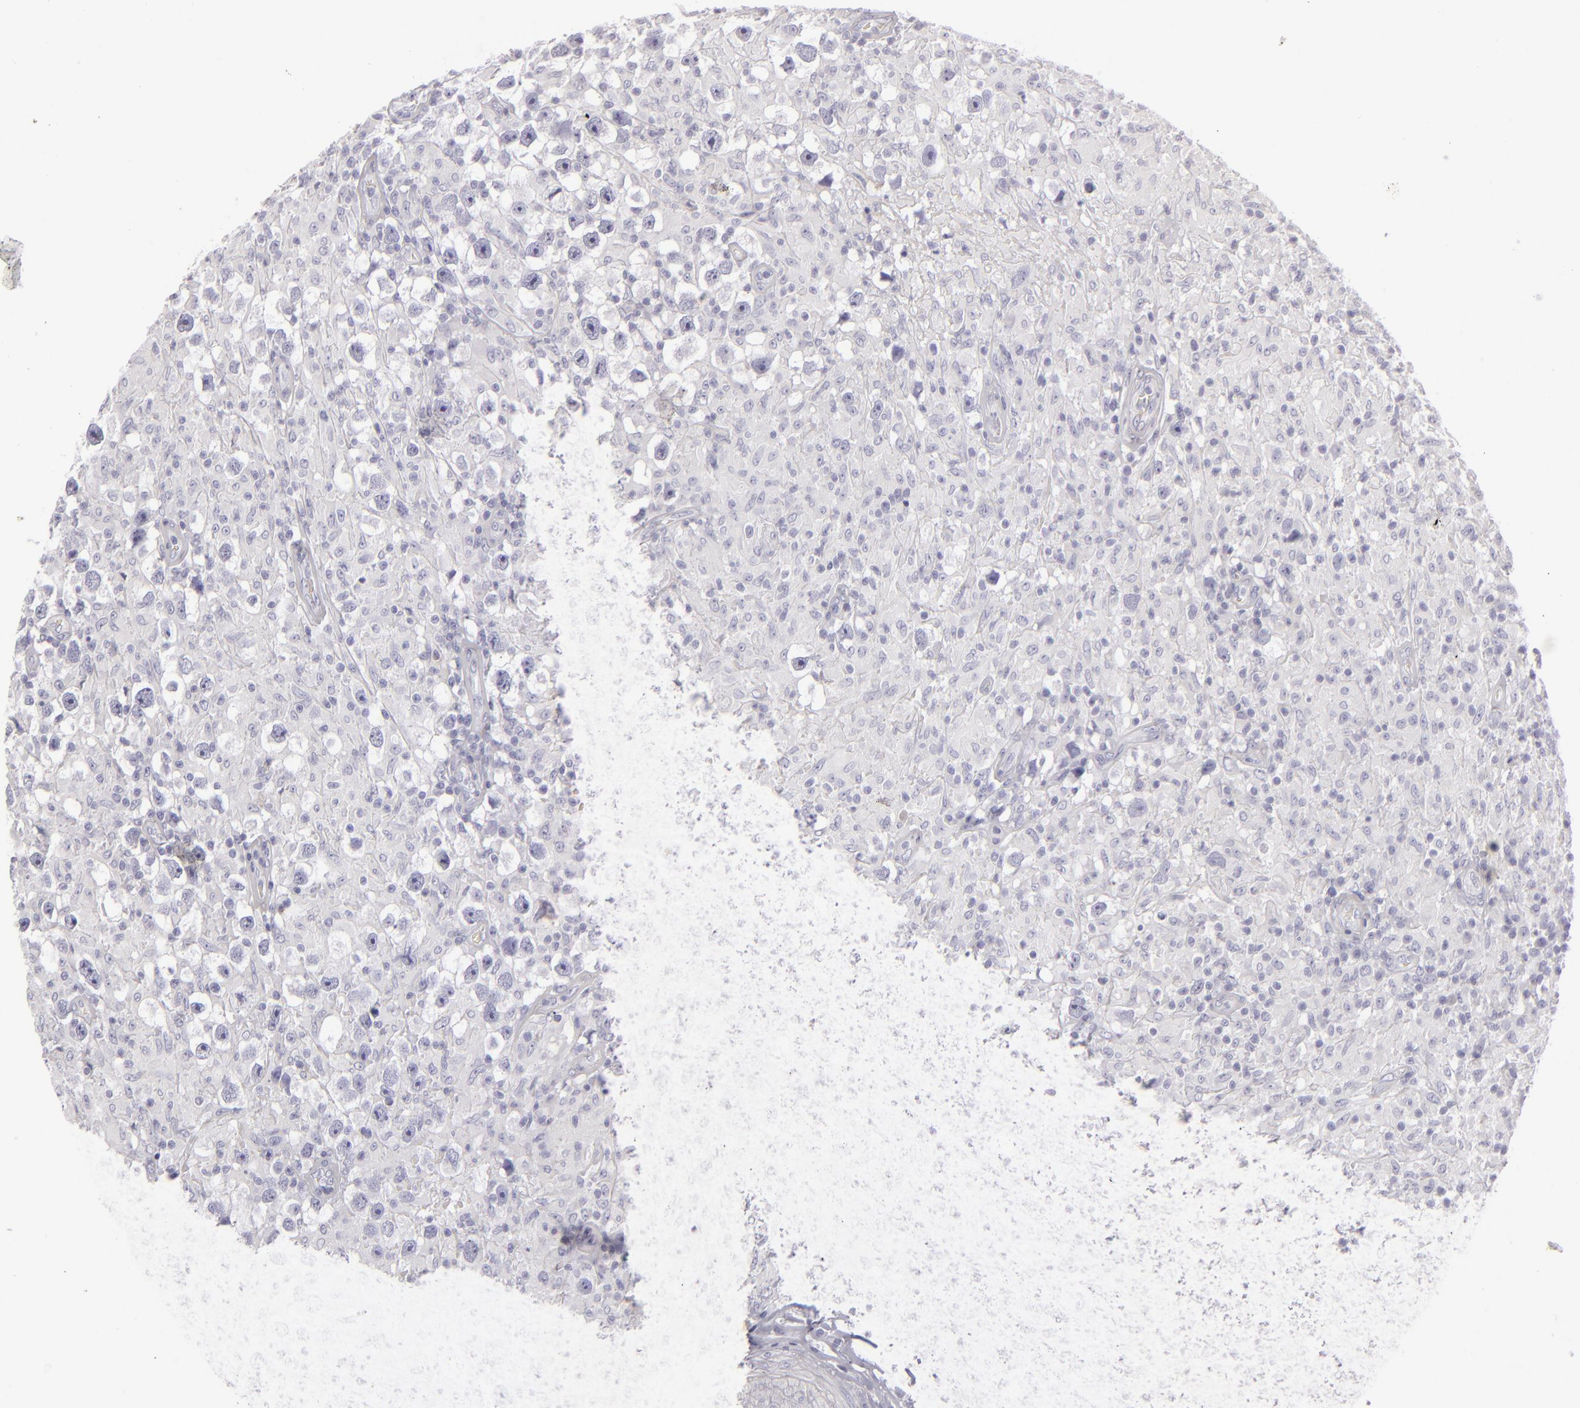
{"staining": {"intensity": "negative", "quantity": "none", "location": "none"}, "tissue": "testis cancer", "cell_type": "Tumor cells", "image_type": "cancer", "snomed": [{"axis": "morphology", "description": "Seminoma, NOS"}, {"axis": "topography", "description": "Testis"}], "caption": "The micrograph demonstrates no significant positivity in tumor cells of testis seminoma.", "gene": "CDX2", "patient": {"sex": "male", "age": 34}}